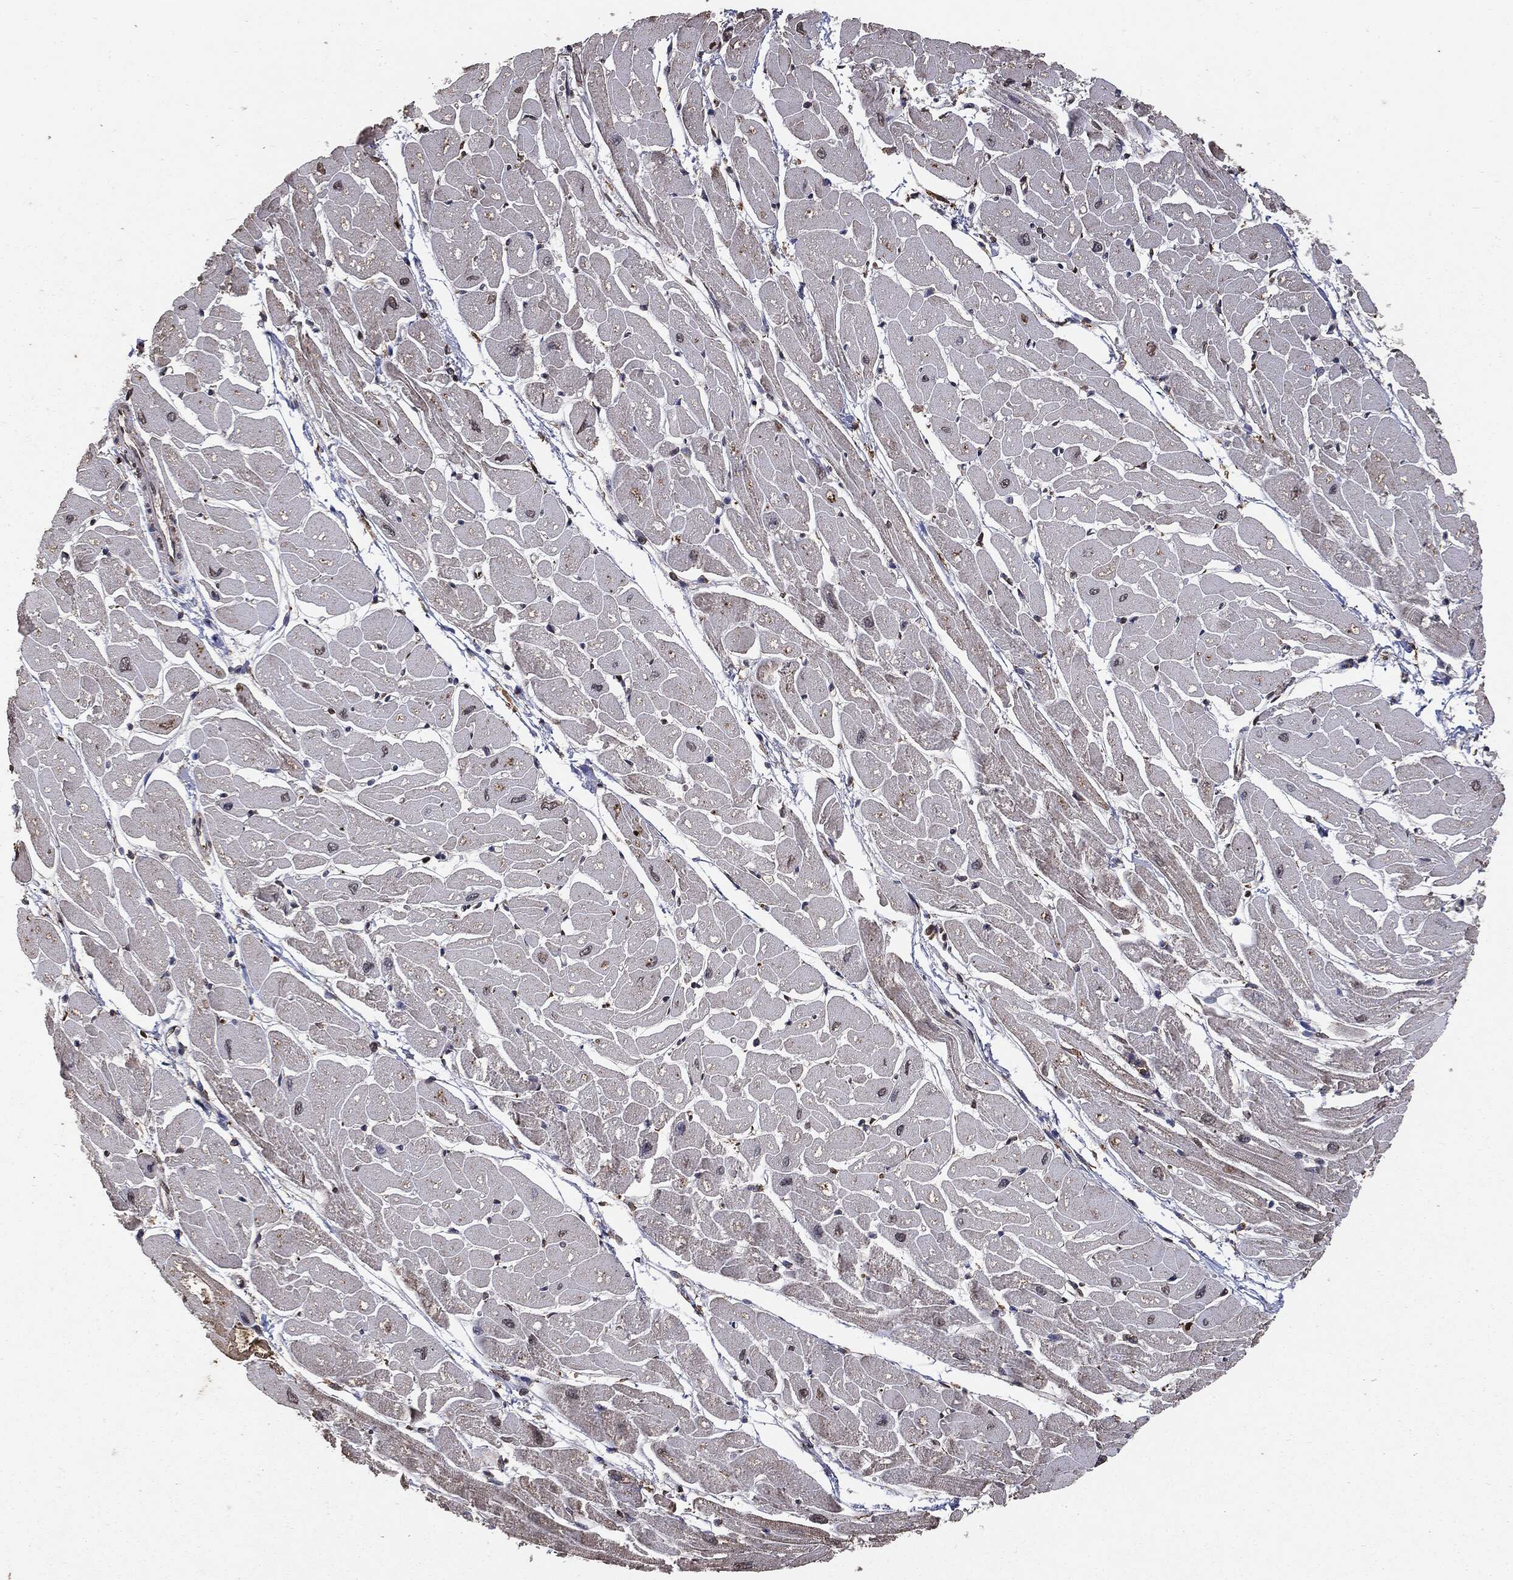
{"staining": {"intensity": "negative", "quantity": "none", "location": "none"}, "tissue": "heart muscle", "cell_type": "Cardiomyocytes", "image_type": "normal", "snomed": [{"axis": "morphology", "description": "Normal tissue, NOS"}, {"axis": "topography", "description": "Heart"}], "caption": "Immunohistochemistry image of normal human heart muscle stained for a protein (brown), which reveals no positivity in cardiomyocytes.", "gene": "MTOR", "patient": {"sex": "male", "age": 57}}